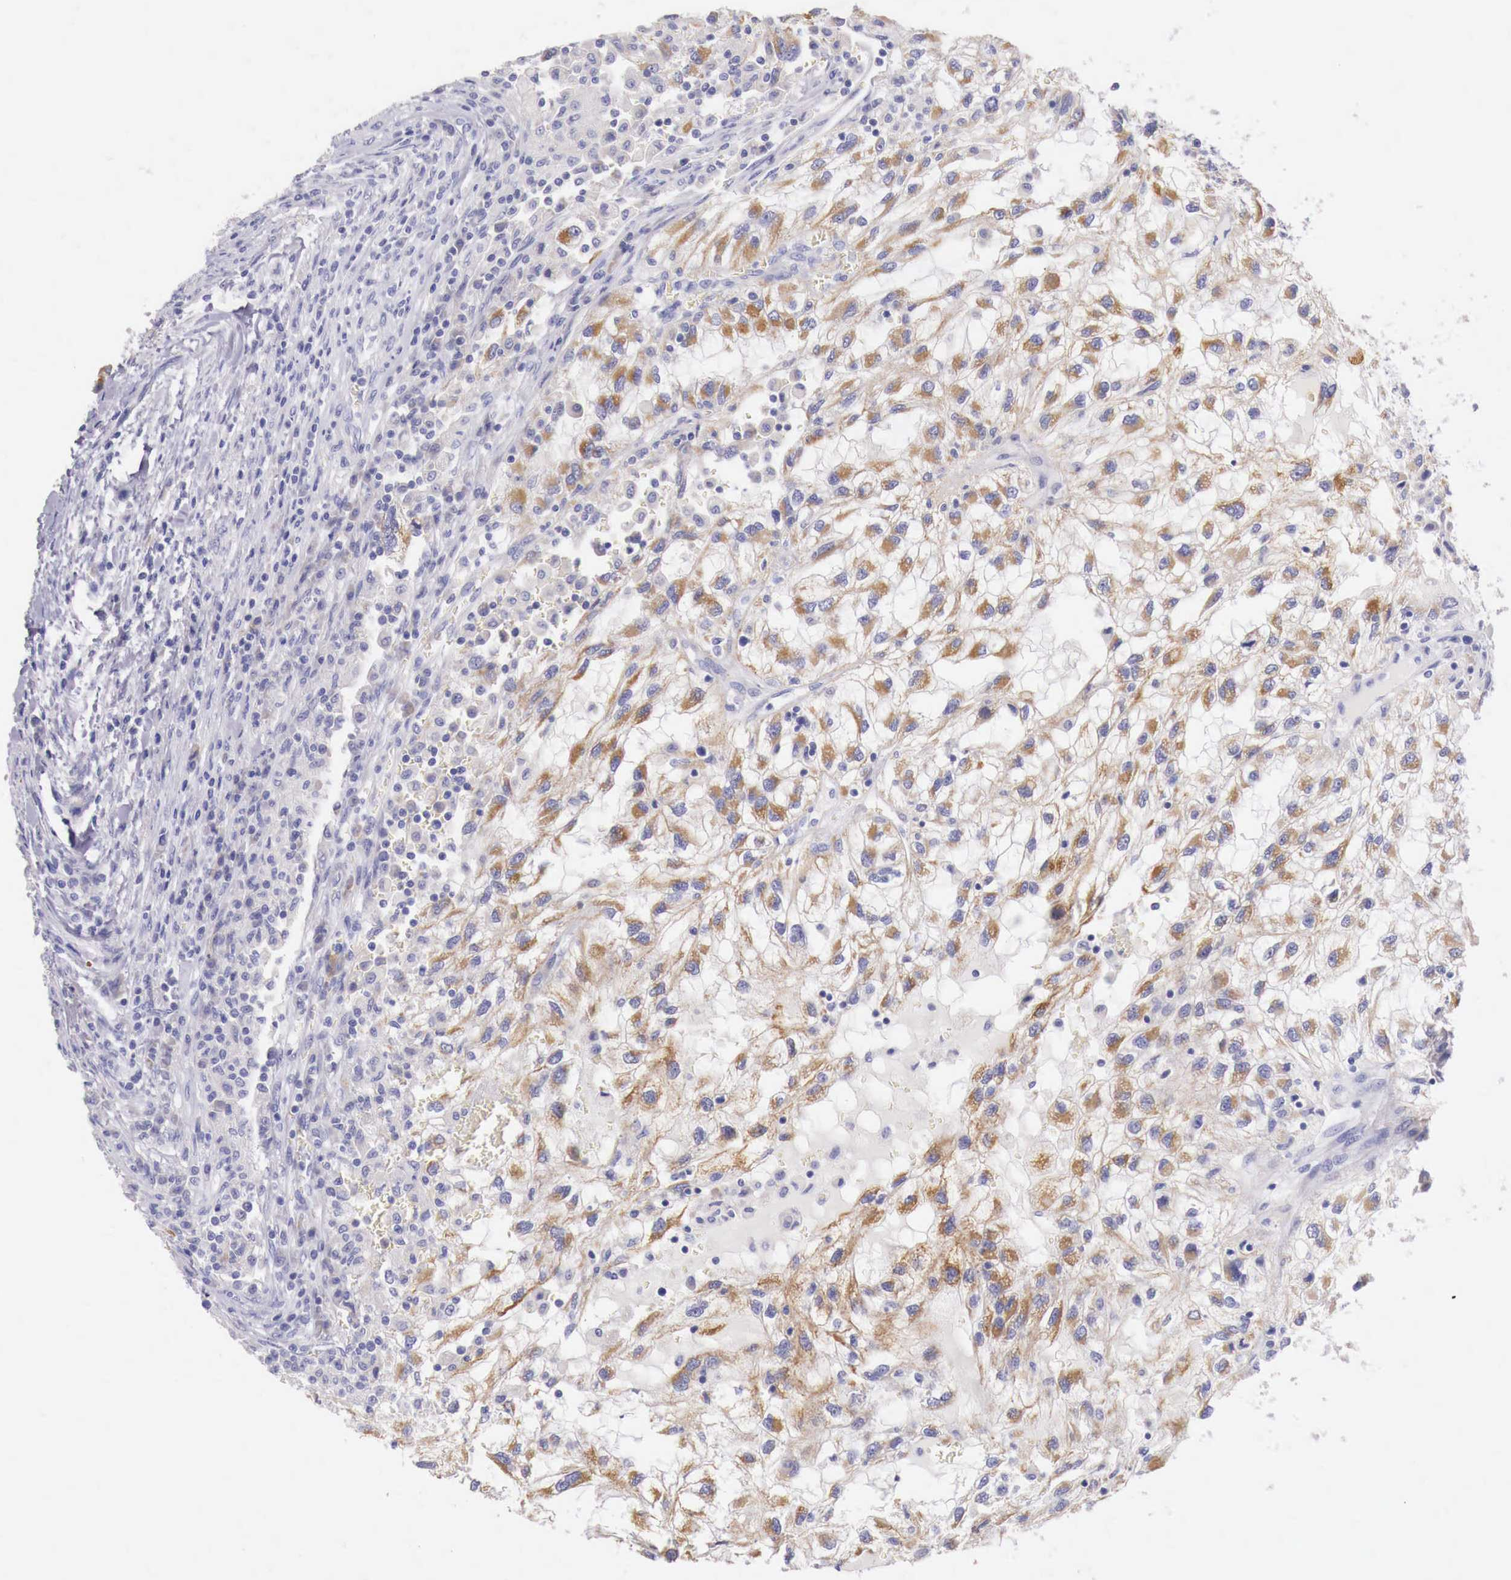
{"staining": {"intensity": "moderate", "quantity": "25%-75%", "location": "cytoplasmic/membranous"}, "tissue": "renal cancer", "cell_type": "Tumor cells", "image_type": "cancer", "snomed": [{"axis": "morphology", "description": "Normal tissue, NOS"}, {"axis": "morphology", "description": "Adenocarcinoma, NOS"}, {"axis": "topography", "description": "Kidney"}], "caption": "Immunohistochemistry (IHC) of human renal cancer exhibits medium levels of moderate cytoplasmic/membranous positivity in about 25%-75% of tumor cells. Nuclei are stained in blue.", "gene": "NREP", "patient": {"sex": "male", "age": 71}}